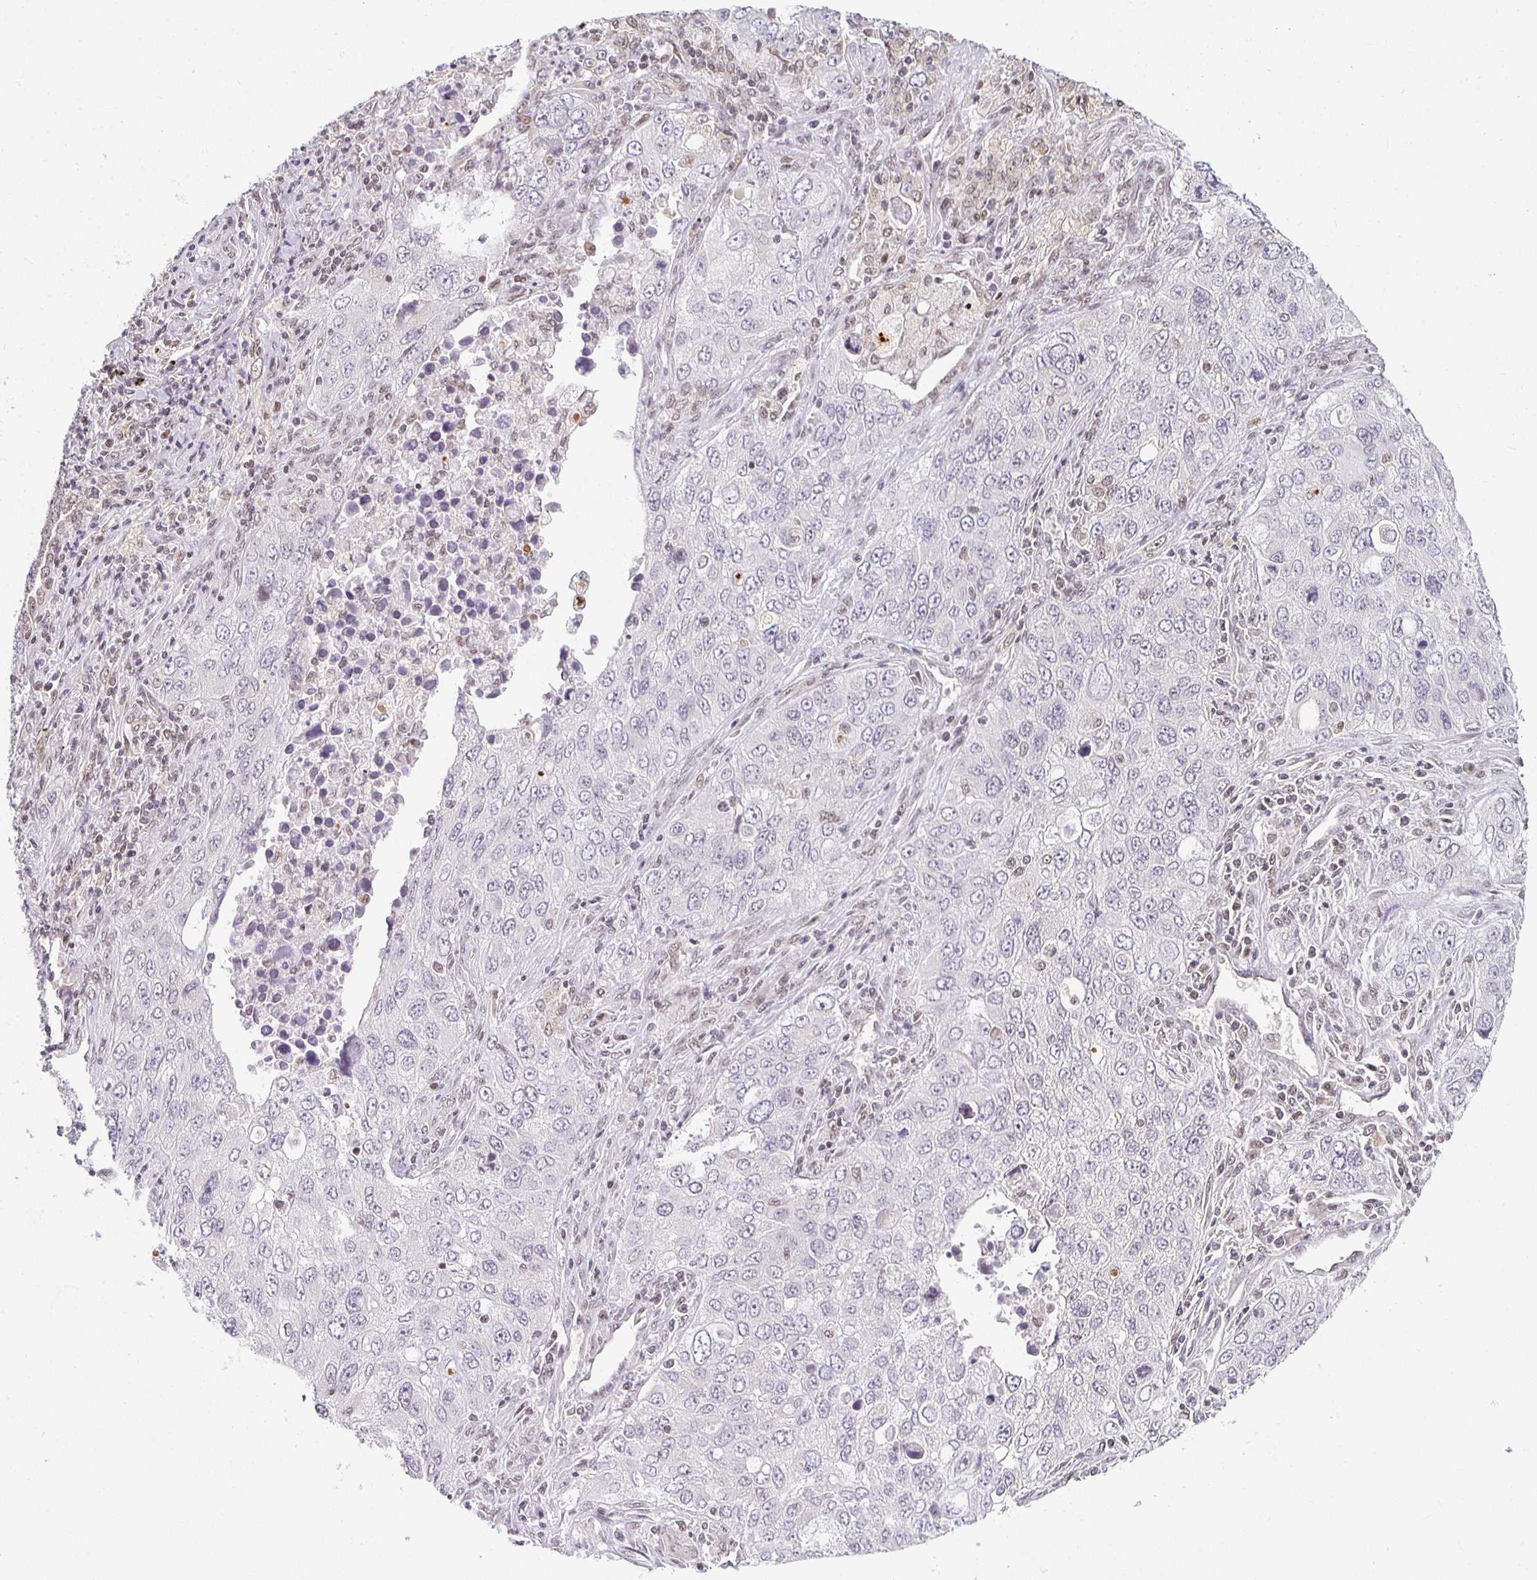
{"staining": {"intensity": "negative", "quantity": "none", "location": "none"}, "tissue": "lung cancer", "cell_type": "Tumor cells", "image_type": "cancer", "snomed": [{"axis": "morphology", "description": "Adenocarcinoma, NOS"}, {"axis": "morphology", "description": "Adenocarcinoma, metastatic, NOS"}, {"axis": "topography", "description": "Lymph node"}, {"axis": "topography", "description": "Lung"}], "caption": "IHC image of neoplastic tissue: human lung adenocarcinoma stained with DAB (3,3'-diaminobenzidine) displays no significant protein positivity in tumor cells.", "gene": "SMARCA2", "patient": {"sex": "female", "age": 42}}